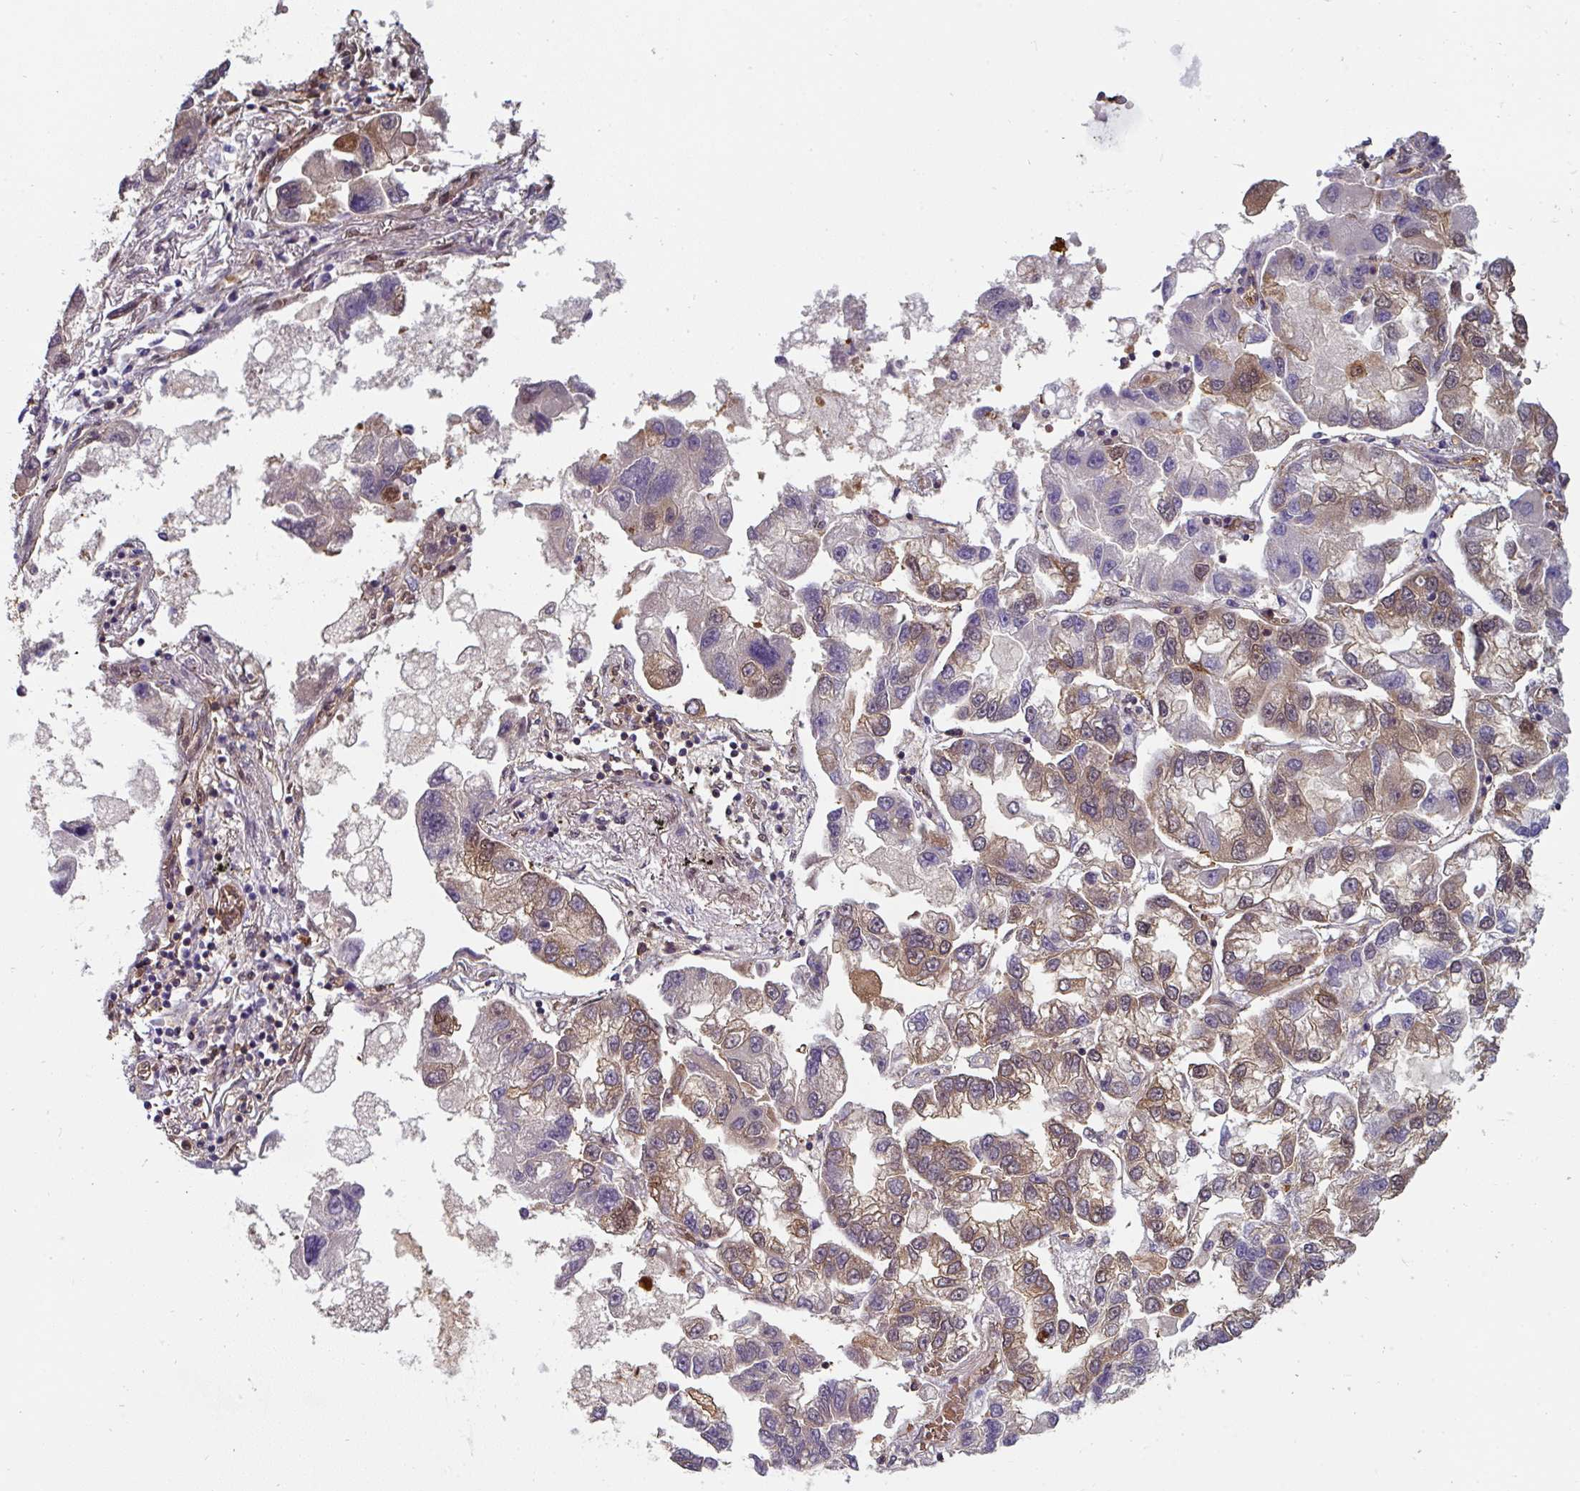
{"staining": {"intensity": "moderate", "quantity": "25%-75%", "location": "cytoplasmic/membranous"}, "tissue": "lung cancer", "cell_type": "Tumor cells", "image_type": "cancer", "snomed": [{"axis": "morphology", "description": "Adenocarcinoma, NOS"}, {"axis": "topography", "description": "Lung"}], "caption": "This is a histology image of immunohistochemistry (IHC) staining of lung cancer (adenocarcinoma), which shows moderate staining in the cytoplasmic/membranous of tumor cells.", "gene": "ST13", "patient": {"sex": "female", "age": 54}}